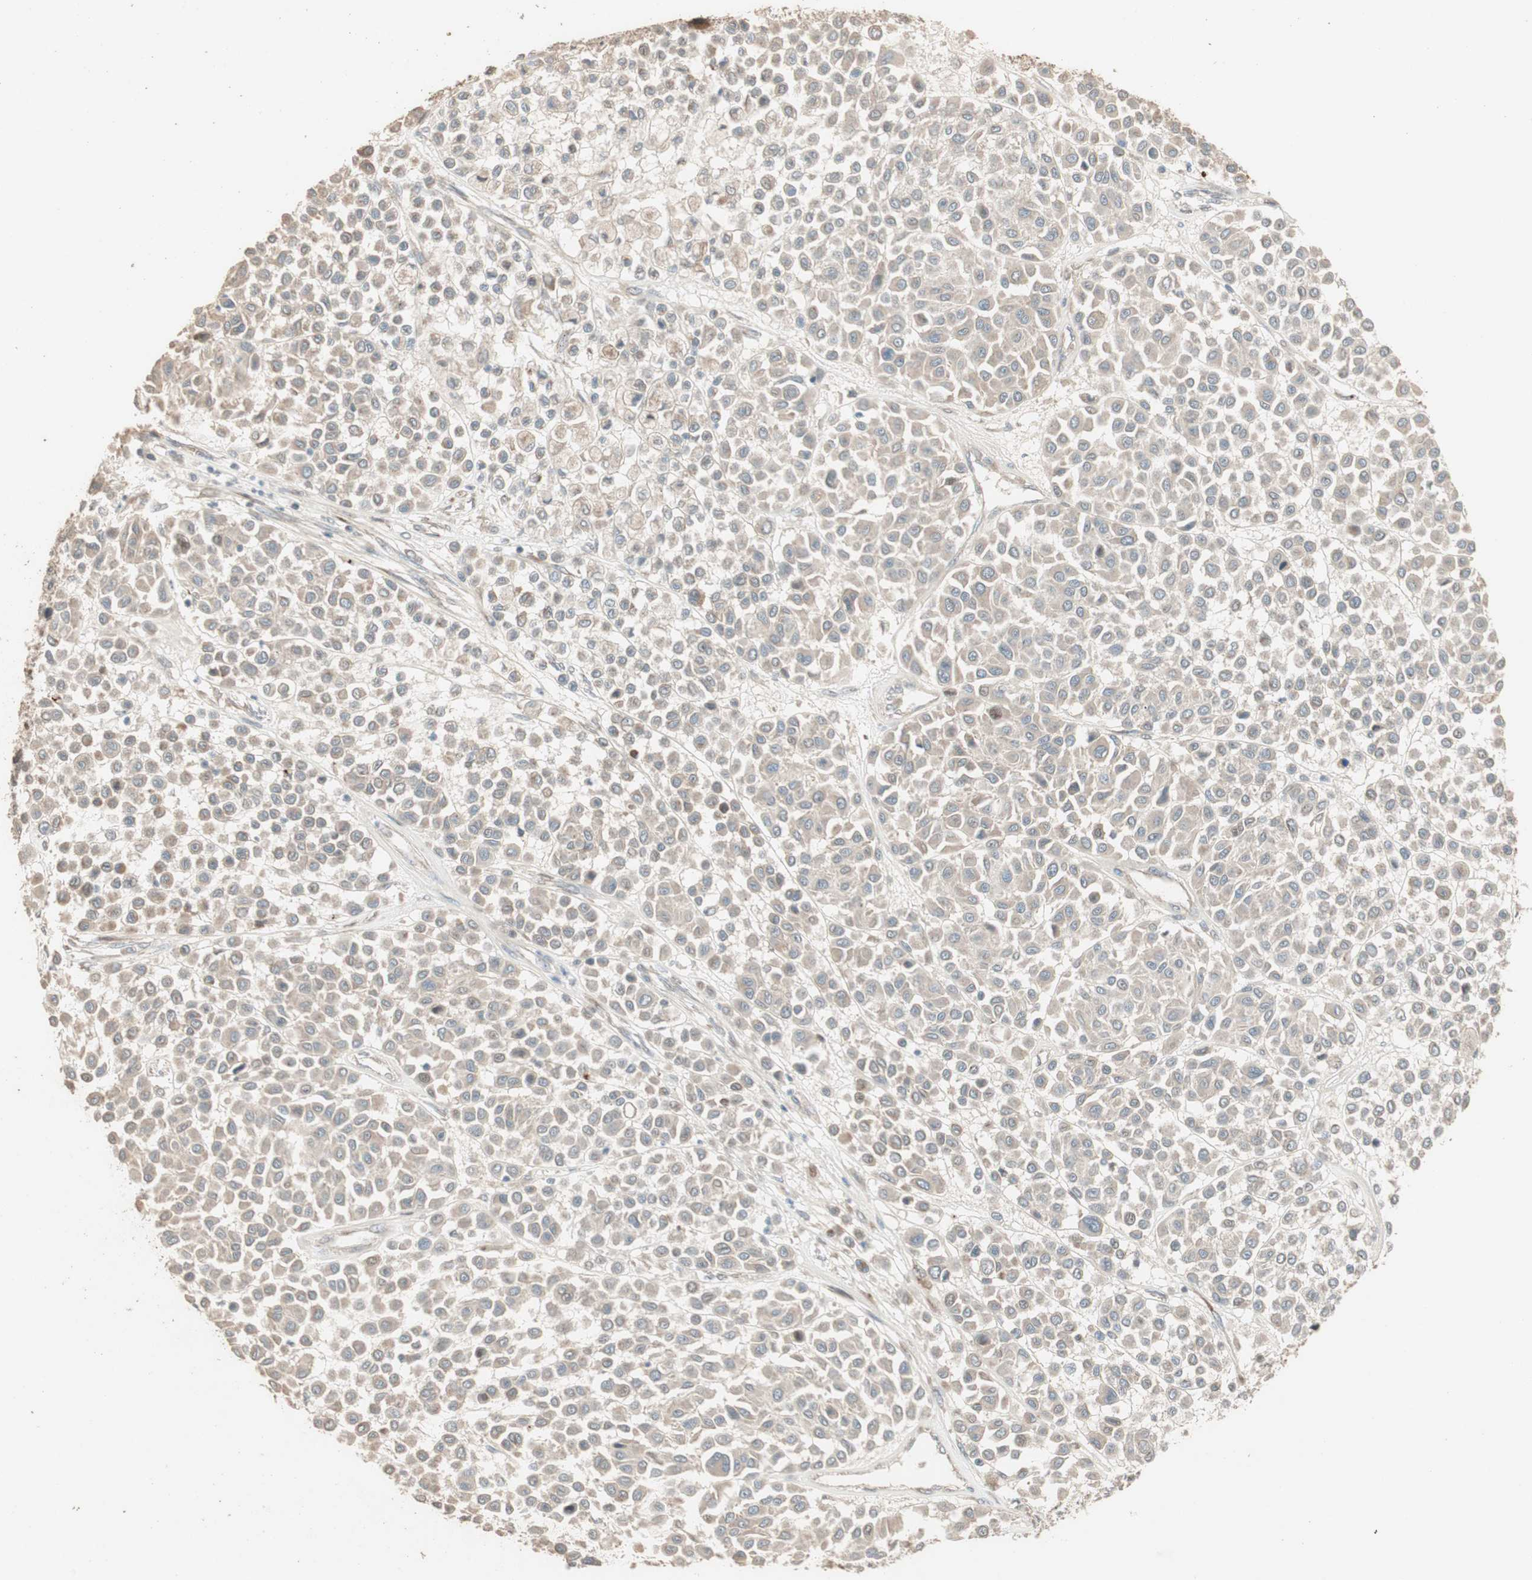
{"staining": {"intensity": "moderate", "quantity": ">75%", "location": "cytoplasmic/membranous"}, "tissue": "melanoma", "cell_type": "Tumor cells", "image_type": "cancer", "snomed": [{"axis": "morphology", "description": "Malignant melanoma, Metastatic site"}, {"axis": "topography", "description": "Soft tissue"}], "caption": "Protein analysis of malignant melanoma (metastatic site) tissue shows moderate cytoplasmic/membranous staining in about >75% of tumor cells.", "gene": "RARRES1", "patient": {"sex": "male", "age": 41}}